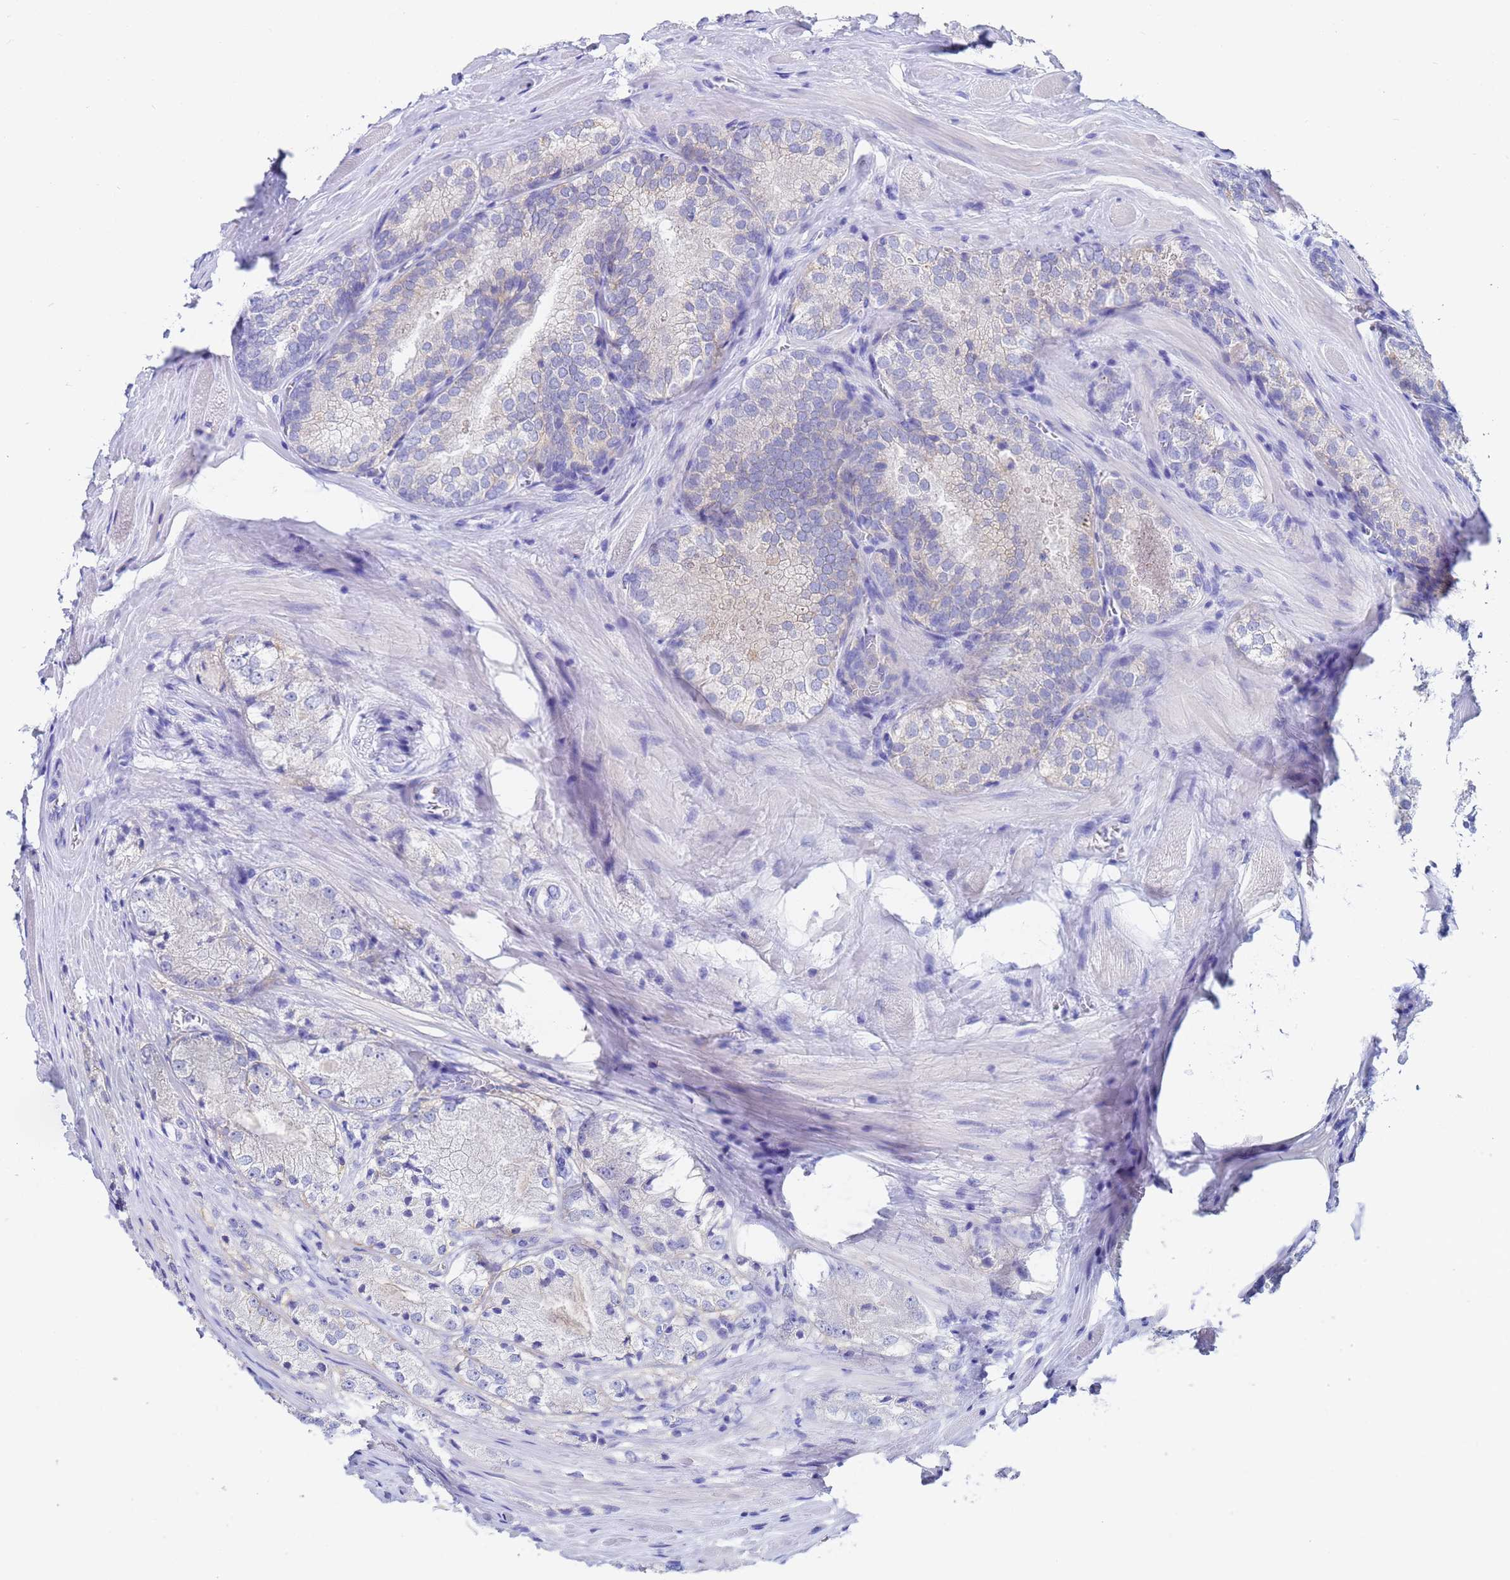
{"staining": {"intensity": "negative", "quantity": "none", "location": "none"}, "tissue": "prostate cancer", "cell_type": "Tumor cells", "image_type": "cancer", "snomed": [{"axis": "morphology", "description": "Adenocarcinoma, Low grade"}, {"axis": "topography", "description": "Prostate"}], "caption": "IHC of prostate adenocarcinoma (low-grade) shows no expression in tumor cells.", "gene": "C2orf72", "patient": {"sex": "male", "age": 67}}